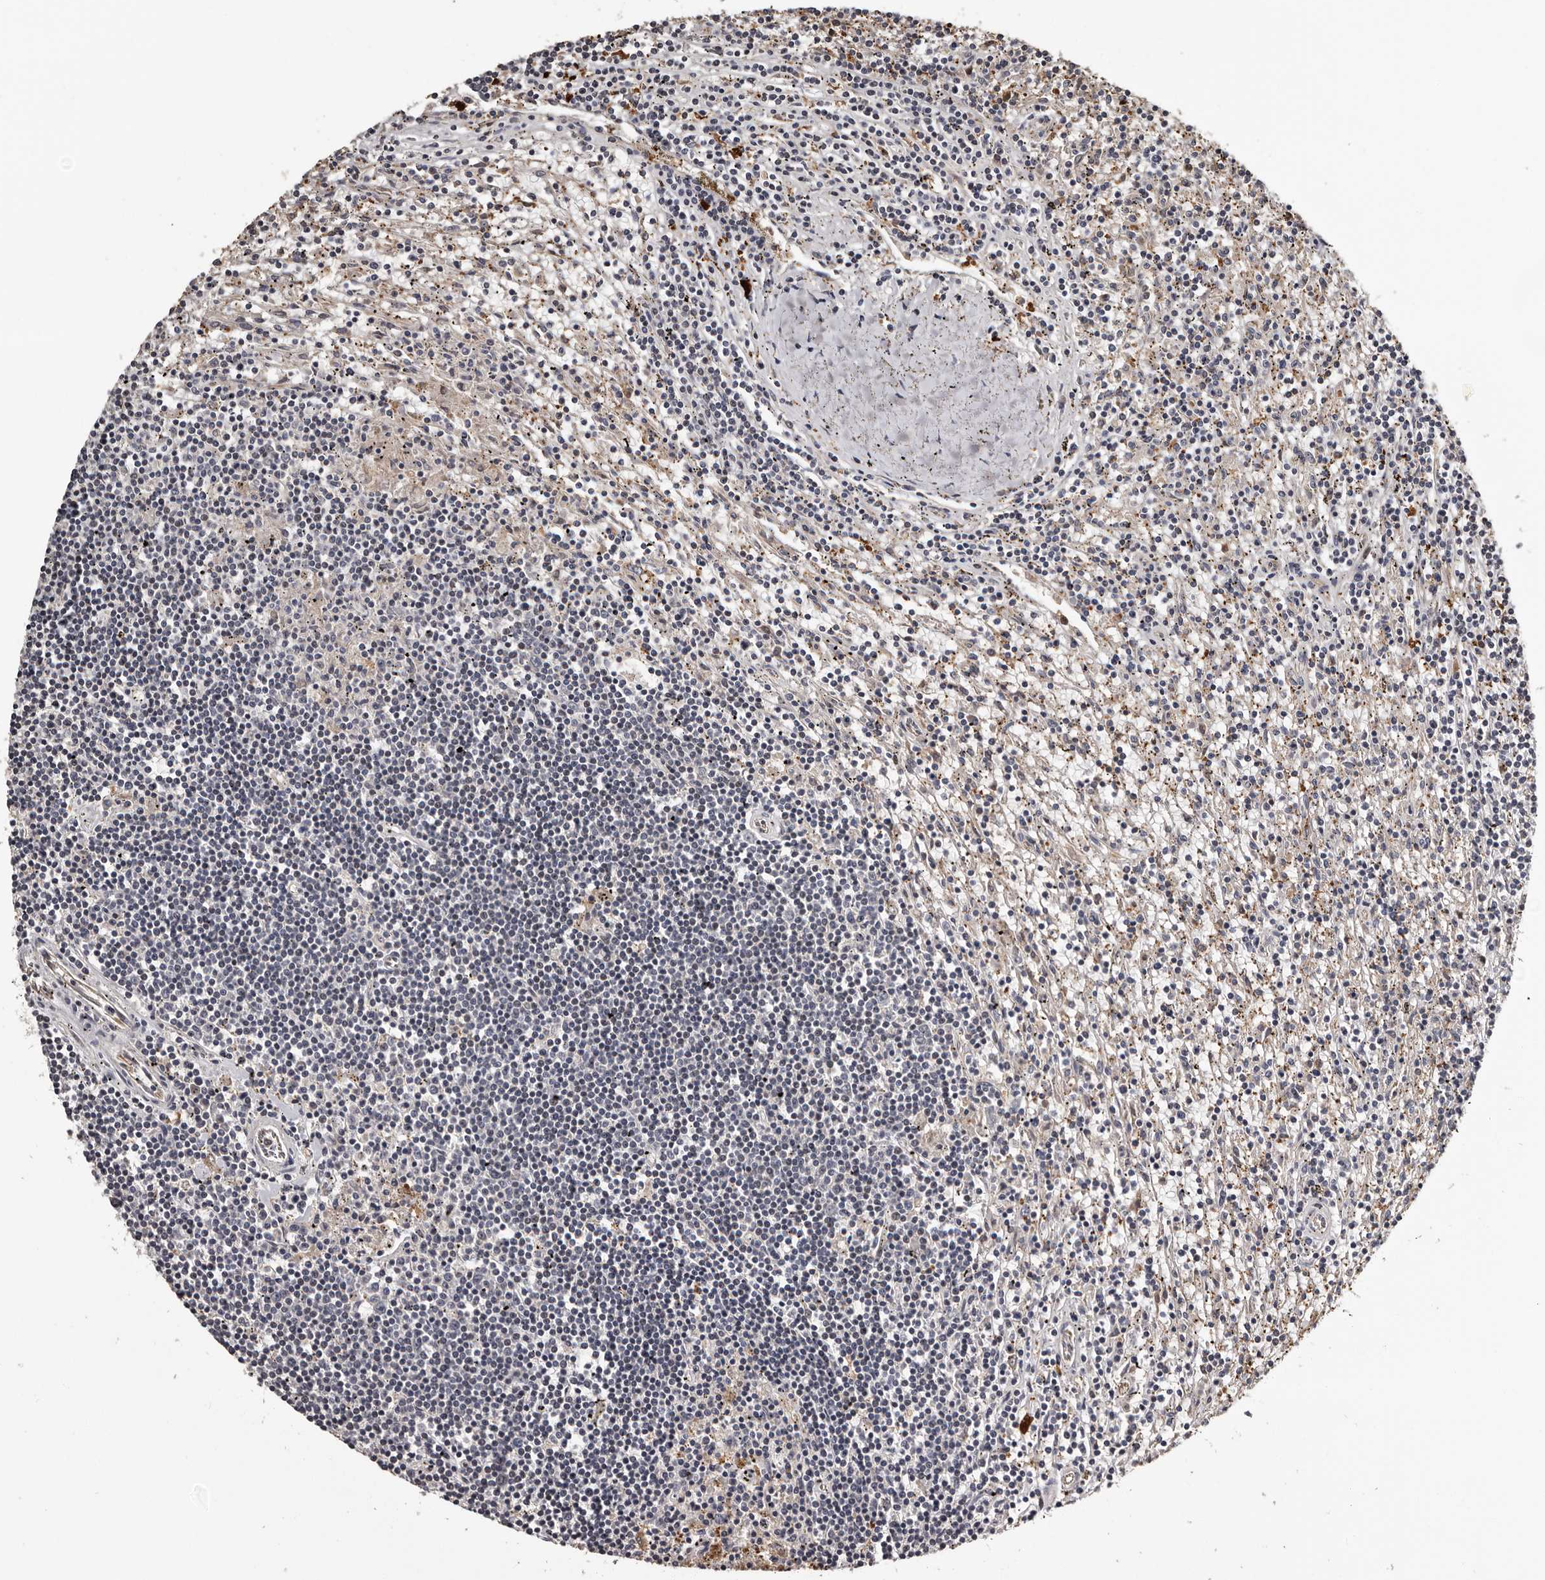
{"staining": {"intensity": "negative", "quantity": "none", "location": "none"}, "tissue": "lymphoma", "cell_type": "Tumor cells", "image_type": "cancer", "snomed": [{"axis": "morphology", "description": "Malignant lymphoma, non-Hodgkin's type, Low grade"}, {"axis": "topography", "description": "Spleen"}], "caption": "A high-resolution image shows immunohistochemistry staining of lymphoma, which shows no significant expression in tumor cells.", "gene": "SERTAD4", "patient": {"sex": "male", "age": 76}}